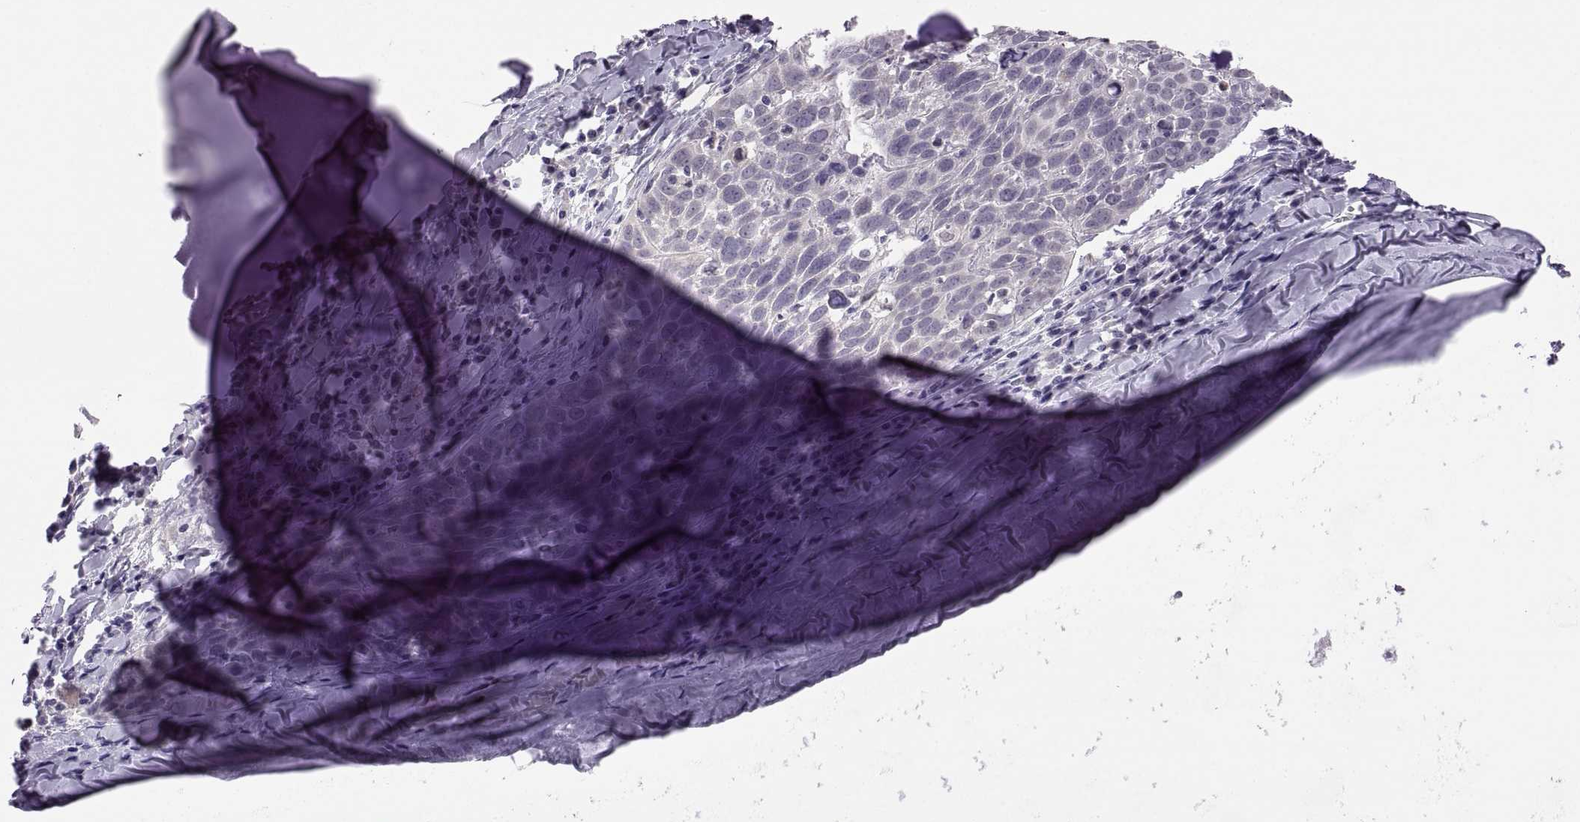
{"staining": {"intensity": "negative", "quantity": "none", "location": "none"}, "tissue": "lung cancer", "cell_type": "Tumor cells", "image_type": "cancer", "snomed": [{"axis": "morphology", "description": "Squamous cell carcinoma, NOS"}, {"axis": "topography", "description": "Lung"}], "caption": "Tumor cells show no significant positivity in lung cancer (squamous cell carcinoma).", "gene": "ADH6", "patient": {"sex": "male", "age": 57}}